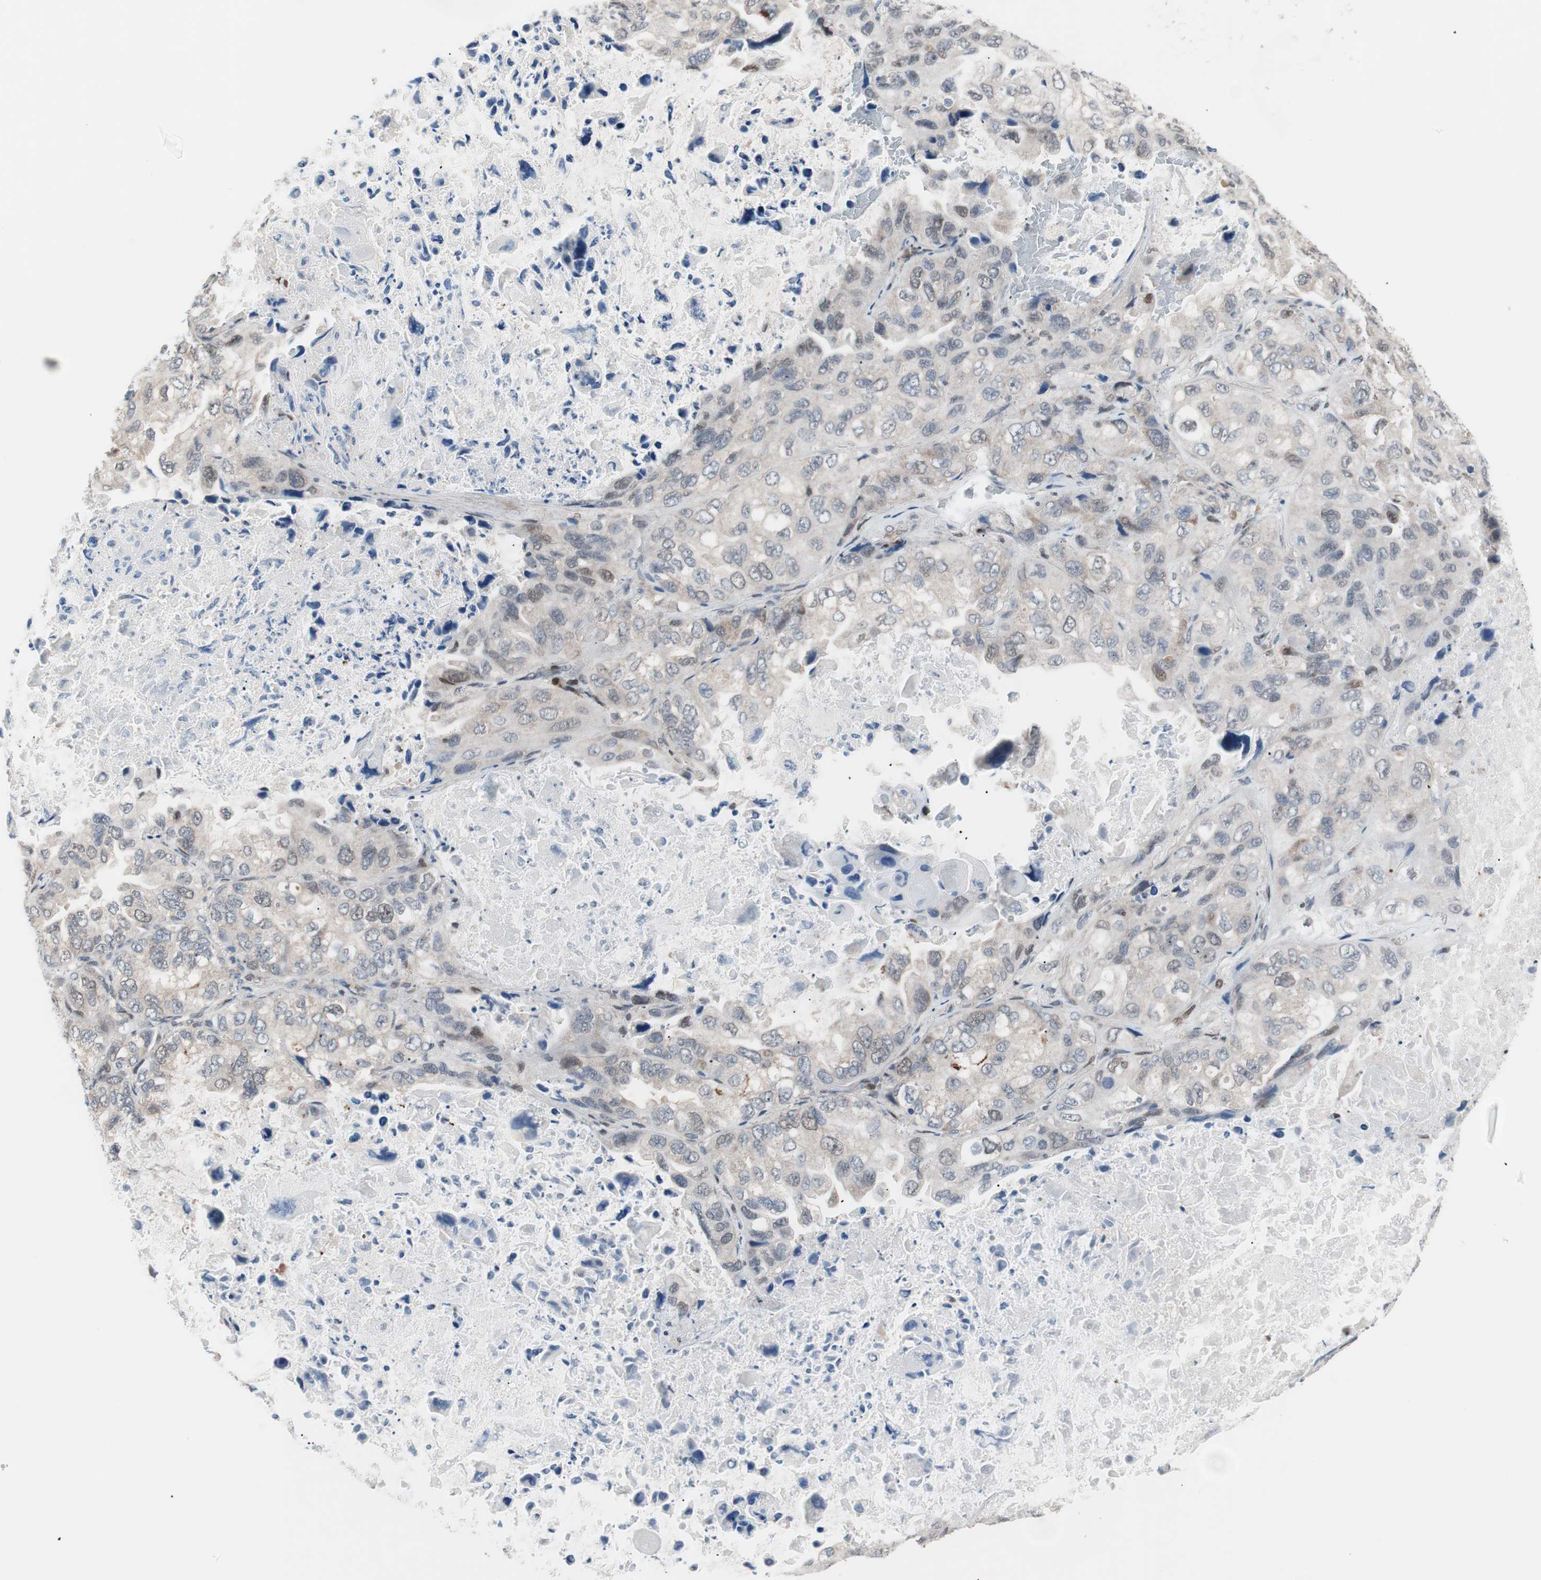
{"staining": {"intensity": "weak", "quantity": "<25%", "location": "cytoplasmic/membranous,nuclear"}, "tissue": "lung cancer", "cell_type": "Tumor cells", "image_type": "cancer", "snomed": [{"axis": "morphology", "description": "Squamous cell carcinoma, NOS"}, {"axis": "topography", "description": "Lung"}], "caption": "IHC image of neoplastic tissue: human lung cancer stained with DAB (3,3'-diaminobenzidine) exhibits no significant protein positivity in tumor cells.", "gene": "POLH", "patient": {"sex": "female", "age": 73}}